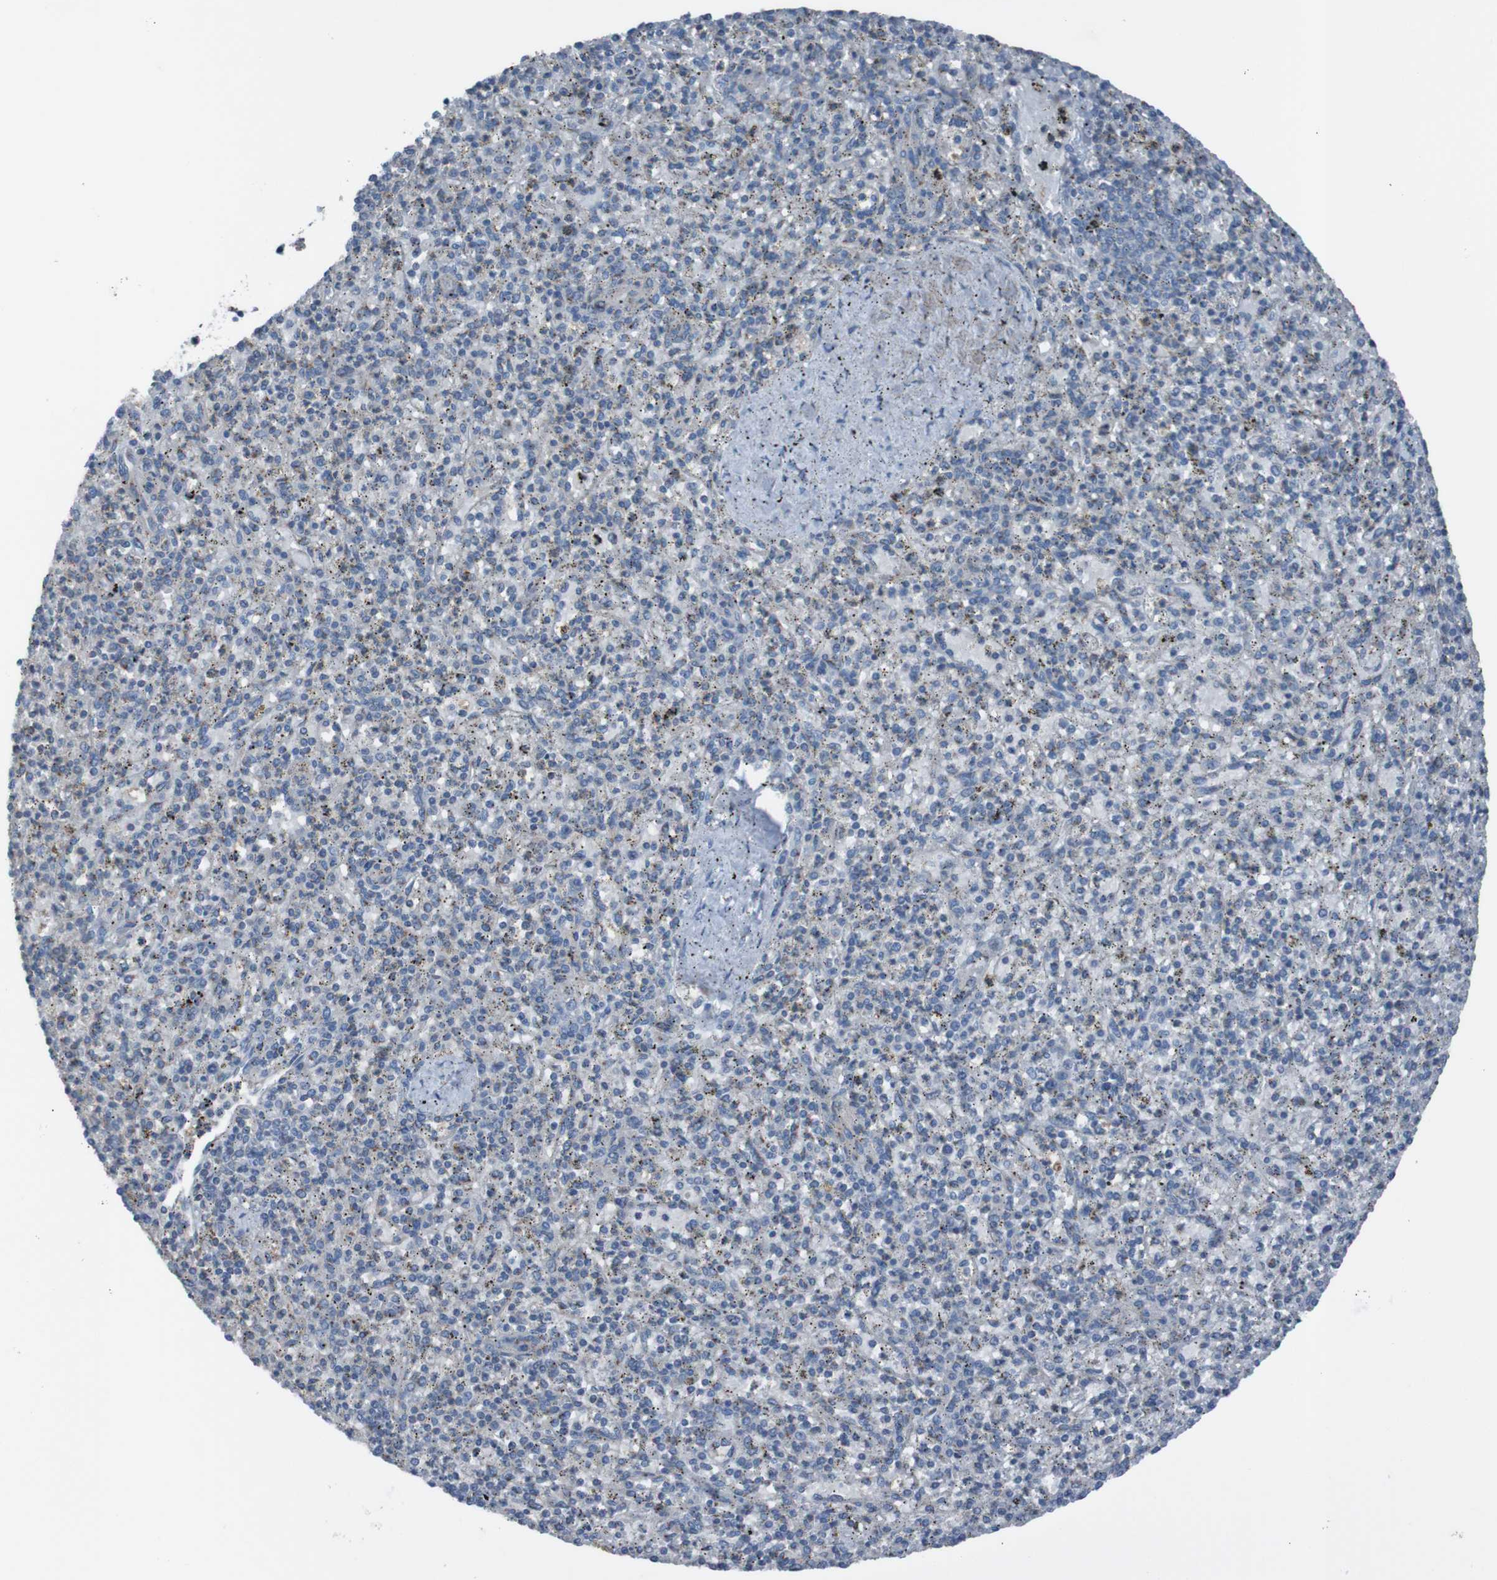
{"staining": {"intensity": "moderate", "quantity": "25%-75%", "location": "cytoplasmic/membranous"}, "tissue": "spleen", "cell_type": "Cells in red pulp", "image_type": "normal", "snomed": [{"axis": "morphology", "description": "Normal tissue, NOS"}, {"axis": "topography", "description": "Spleen"}], "caption": "Normal spleen was stained to show a protein in brown. There is medium levels of moderate cytoplasmic/membranous positivity in about 25%-75% of cells in red pulp. (Stains: DAB (3,3'-diaminobenzidine) in brown, nuclei in blue, Microscopy: brightfield microscopy at high magnification).", "gene": "MINAR1", "patient": {"sex": "male", "age": 72}}